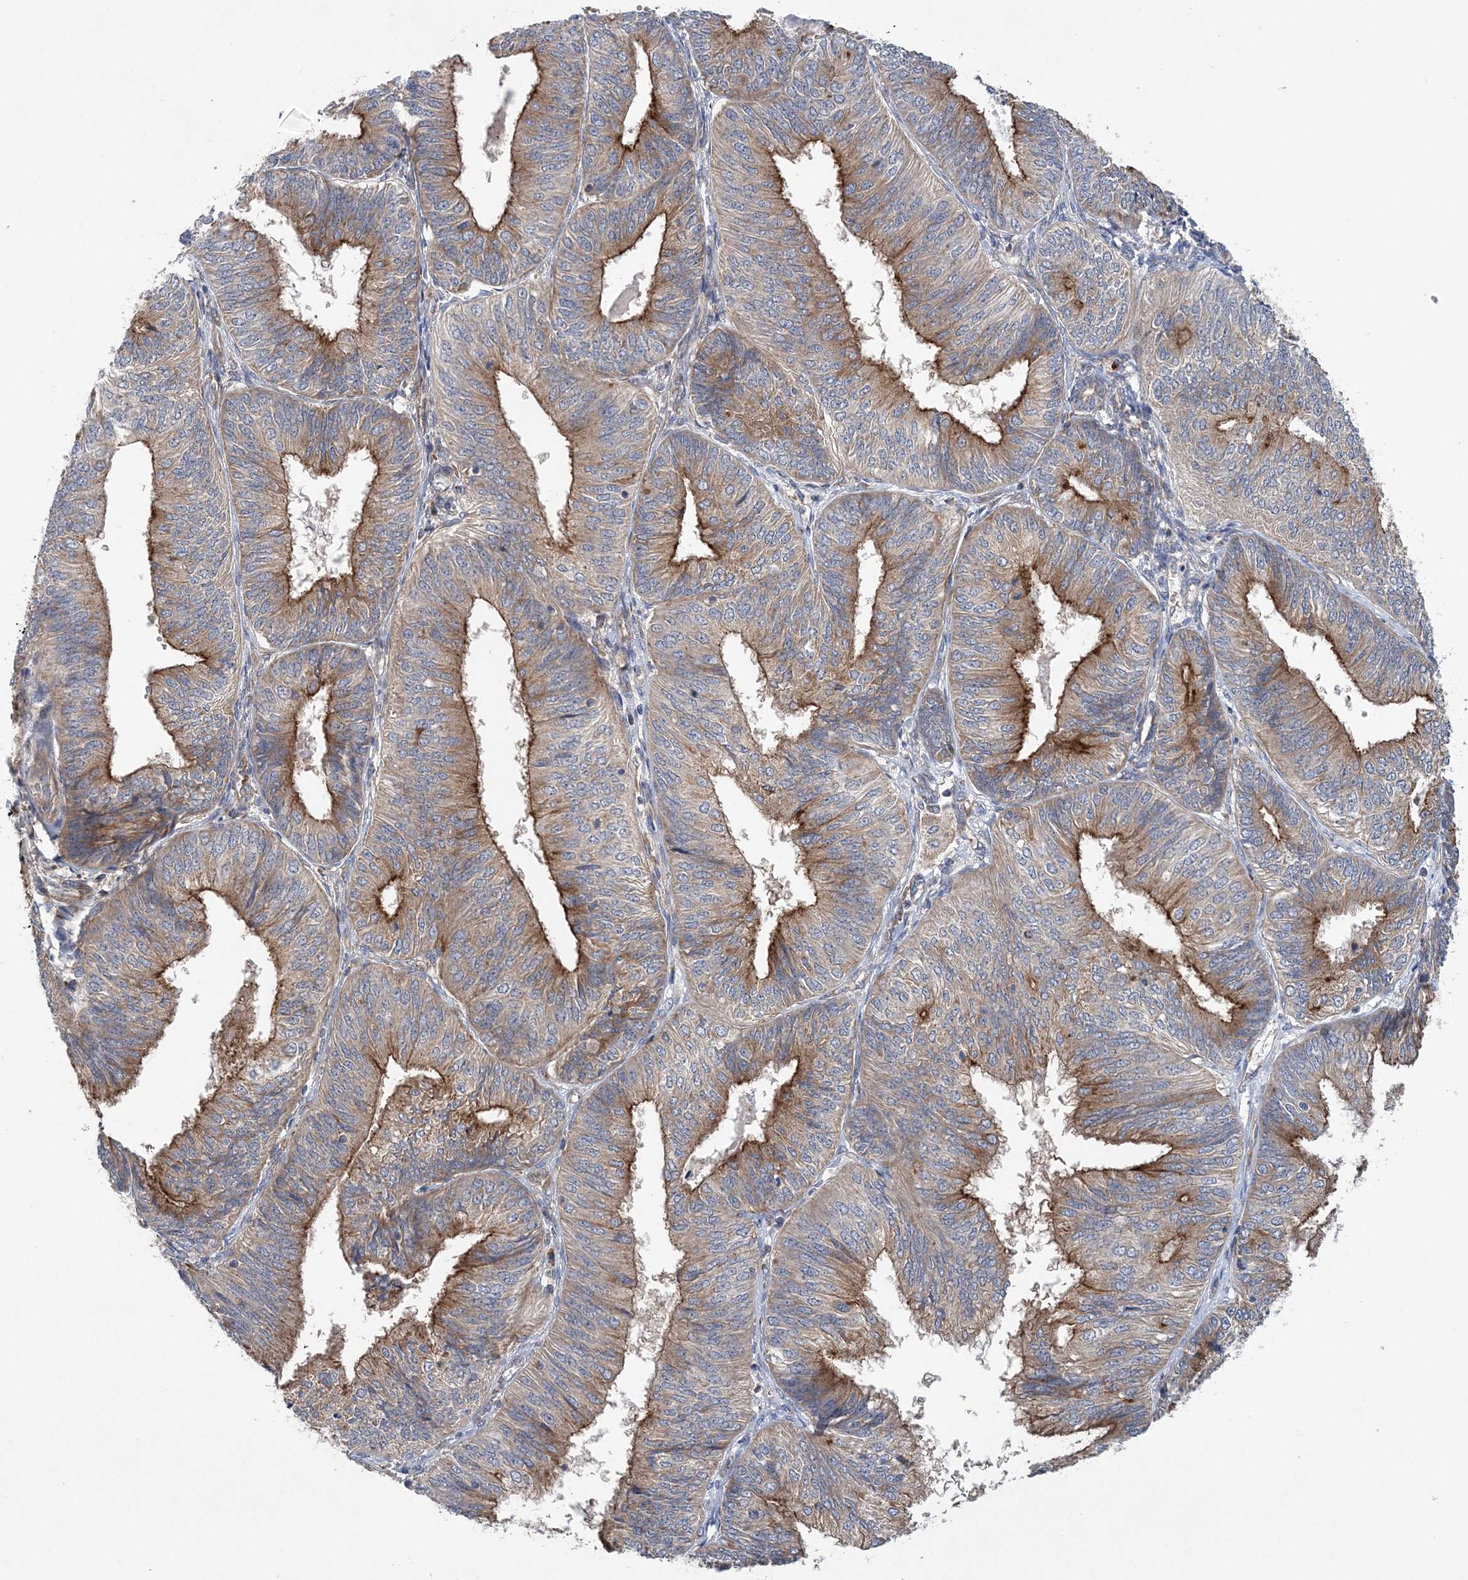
{"staining": {"intensity": "moderate", "quantity": ">75%", "location": "cytoplasmic/membranous"}, "tissue": "endometrial cancer", "cell_type": "Tumor cells", "image_type": "cancer", "snomed": [{"axis": "morphology", "description": "Adenocarcinoma, NOS"}, {"axis": "topography", "description": "Endometrium"}], "caption": "A histopathology image showing moderate cytoplasmic/membranous expression in about >75% of tumor cells in endometrial cancer (adenocarcinoma), as visualized by brown immunohistochemical staining.", "gene": "PTTG1IP", "patient": {"sex": "female", "age": 58}}